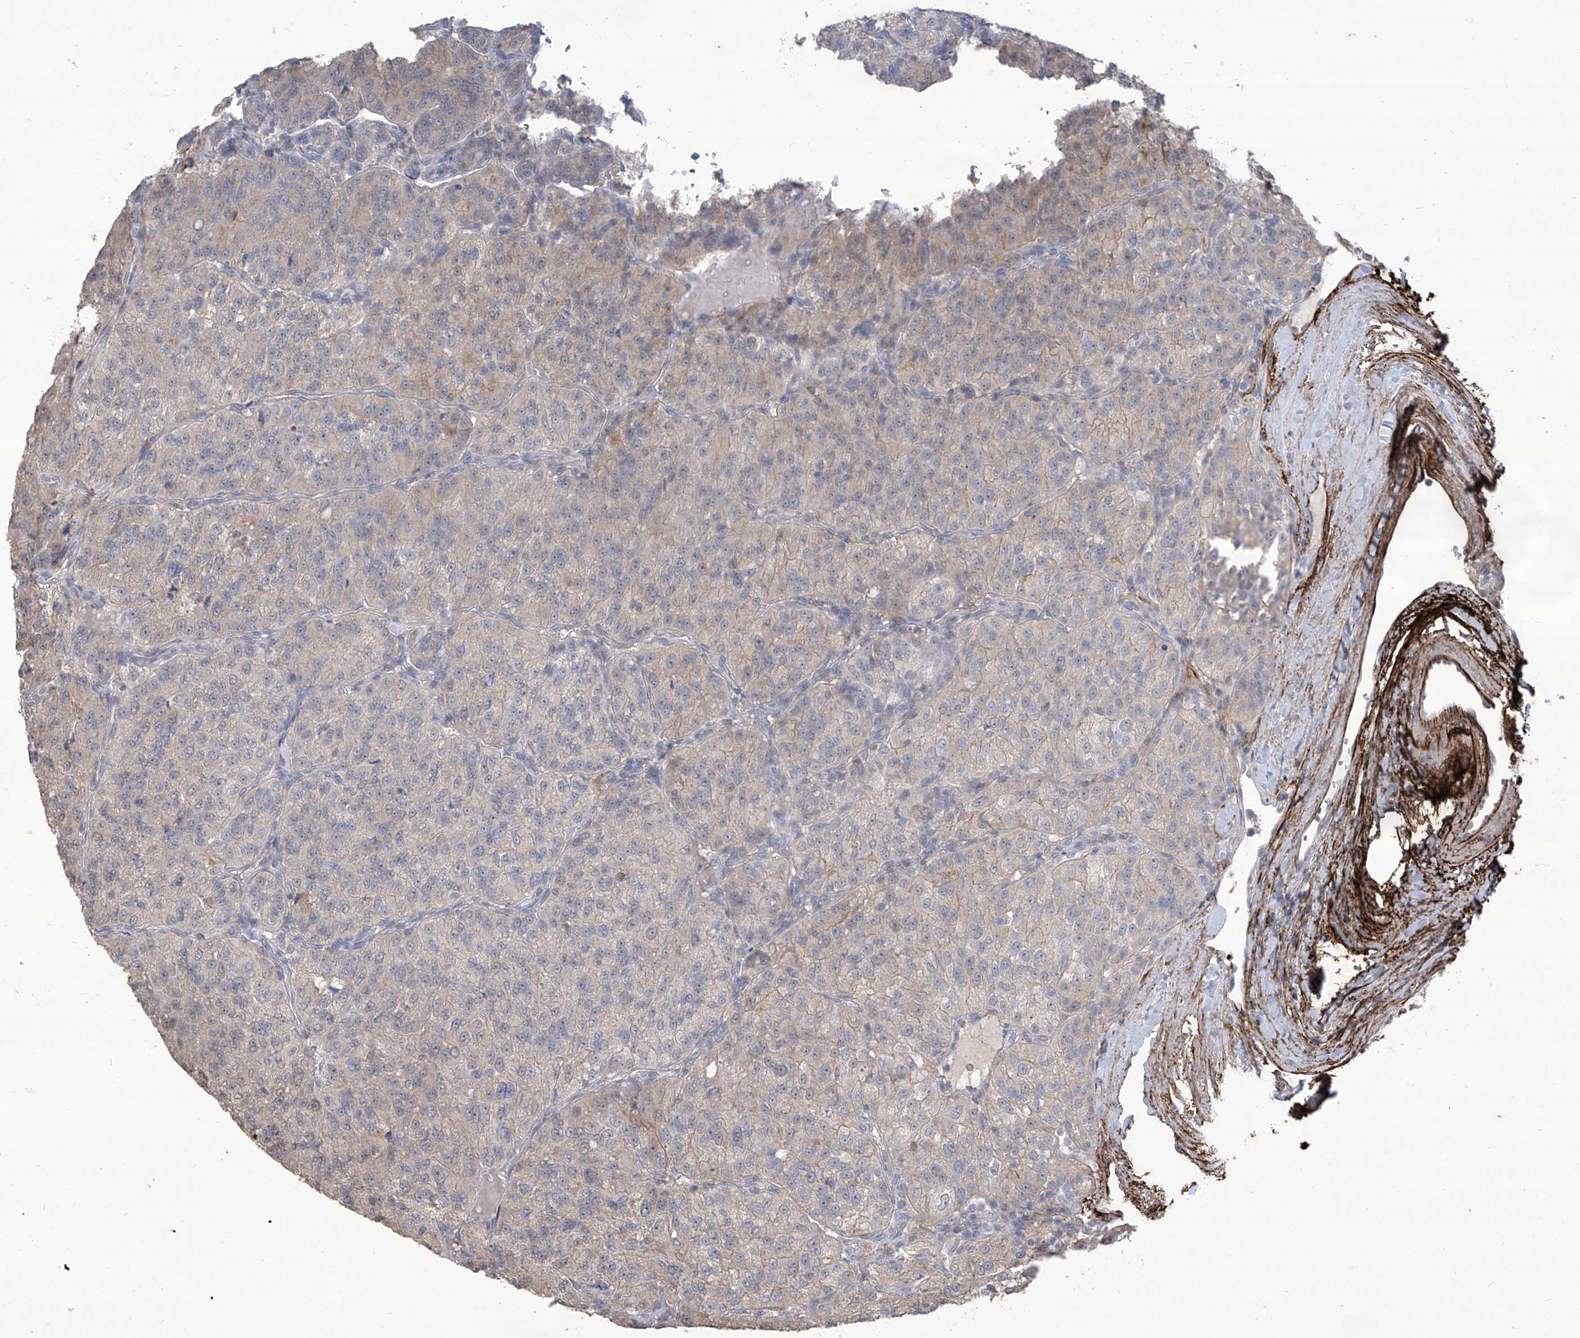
{"staining": {"intensity": "negative", "quantity": "none", "location": "none"}, "tissue": "renal cancer", "cell_type": "Tumor cells", "image_type": "cancer", "snomed": [{"axis": "morphology", "description": "Adenocarcinoma, NOS"}, {"axis": "topography", "description": "Kidney"}], "caption": "Immunohistochemistry (IHC) histopathology image of human renal cancer stained for a protein (brown), which reveals no positivity in tumor cells.", "gene": "TXNIP", "patient": {"sex": "female", "age": 63}}